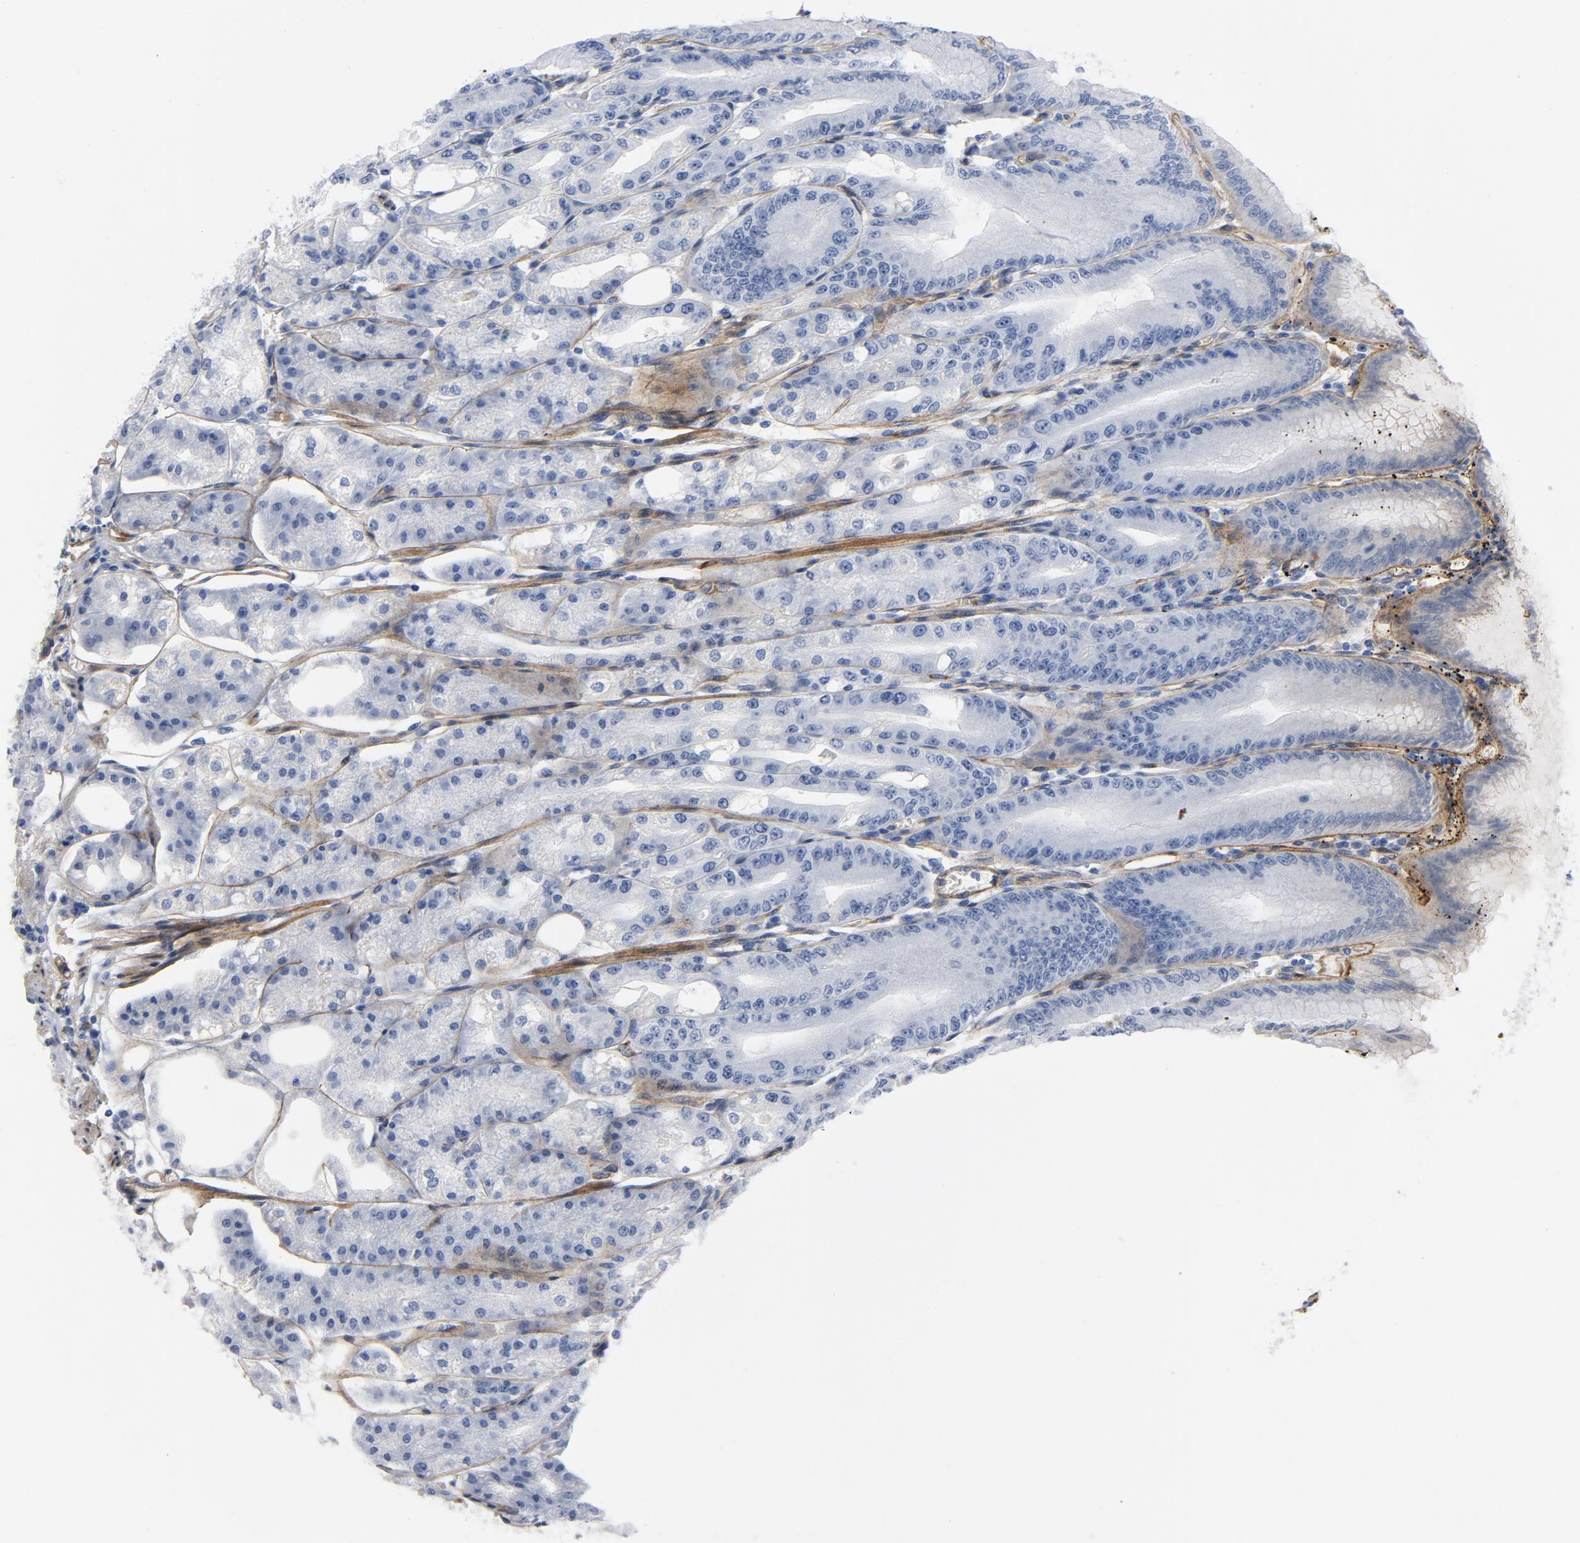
{"staining": {"intensity": "negative", "quantity": "none", "location": "none"}, "tissue": "stomach", "cell_type": "Glandular cells", "image_type": "normal", "snomed": [{"axis": "morphology", "description": "Normal tissue, NOS"}, {"axis": "topography", "description": "Stomach, lower"}], "caption": "High power microscopy histopathology image of an immunohistochemistry histopathology image of benign stomach, revealing no significant staining in glandular cells.", "gene": "LAMC1", "patient": {"sex": "male", "age": 71}}